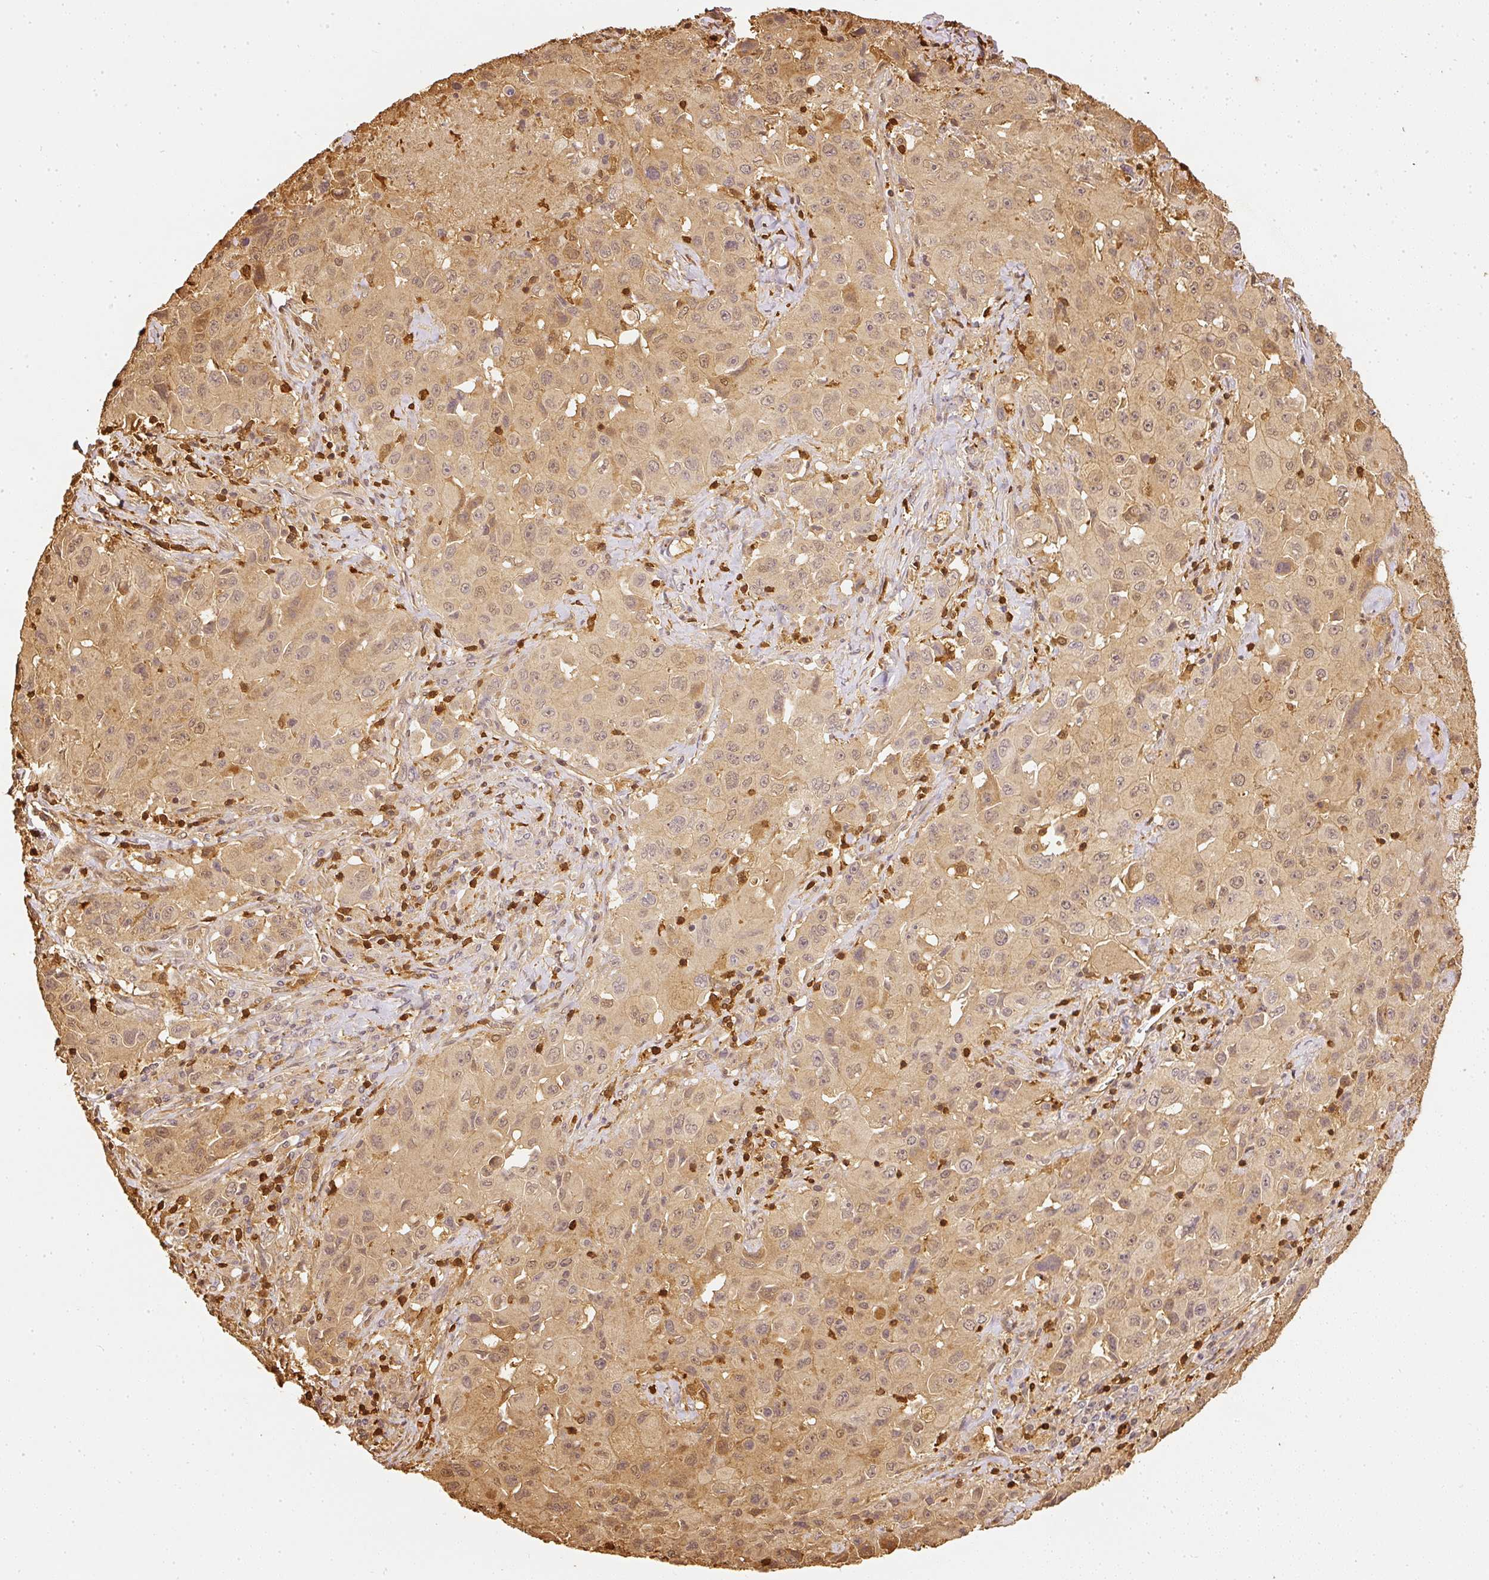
{"staining": {"intensity": "weak", "quantity": ">75%", "location": "cytoplasmic/membranous"}, "tissue": "lung cancer", "cell_type": "Tumor cells", "image_type": "cancer", "snomed": [{"axis": "morphology", "description": "Squamous cell carcinoma, NOS"}, {"axis": "topography", "description": "Lung"}], "caption": "There is low levels of weak cytoplasmic/membranous expression in tumor cells of lung cancer (squamous cell carcinoma), as demonstrated by immunohistochemical staining (brown color).", "gene": "PFN1", "patient": {"sex": "male", "age": 63}}